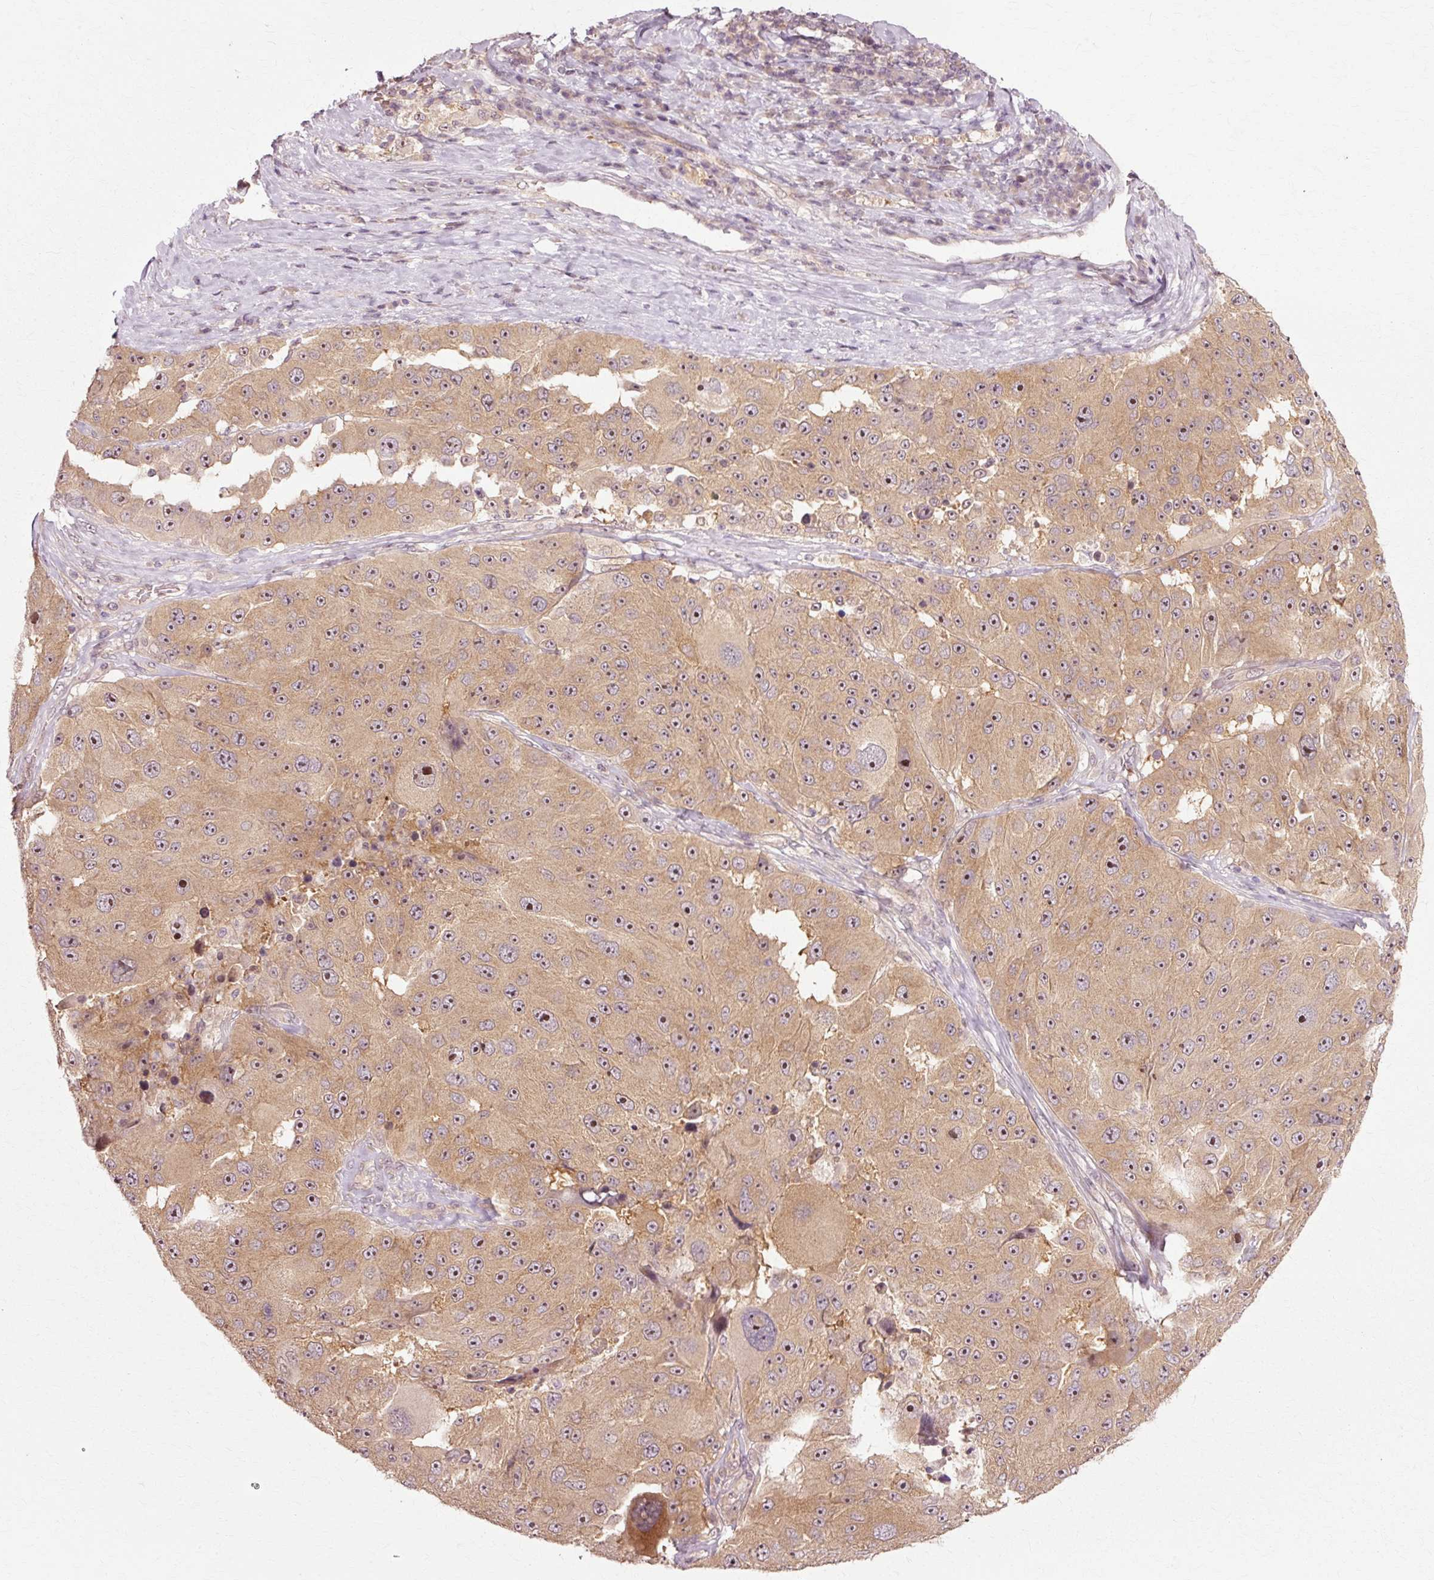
{"staining": {"intensity": "moderate", "quantity": ">75%", "location": "cytoplasmic/membranous,nuclear"}, "tissue": "melanoma", "cell_type": "Tumor cells", "image_type": "cancer", "snomed": [{"axis": "morphology", "description": "Malignant melanoma, Metastatic site"}, {"axis": "topography", "description": "Lymph node"}], "caption": "Tumor cells exhibit medium levels of moderate cytoplasmic/membranous and nuclear positivity in approximately >75% of cells in human melanoma.", "gene": "RGPD5", "patient": {"sex": "male", "age": 62}}